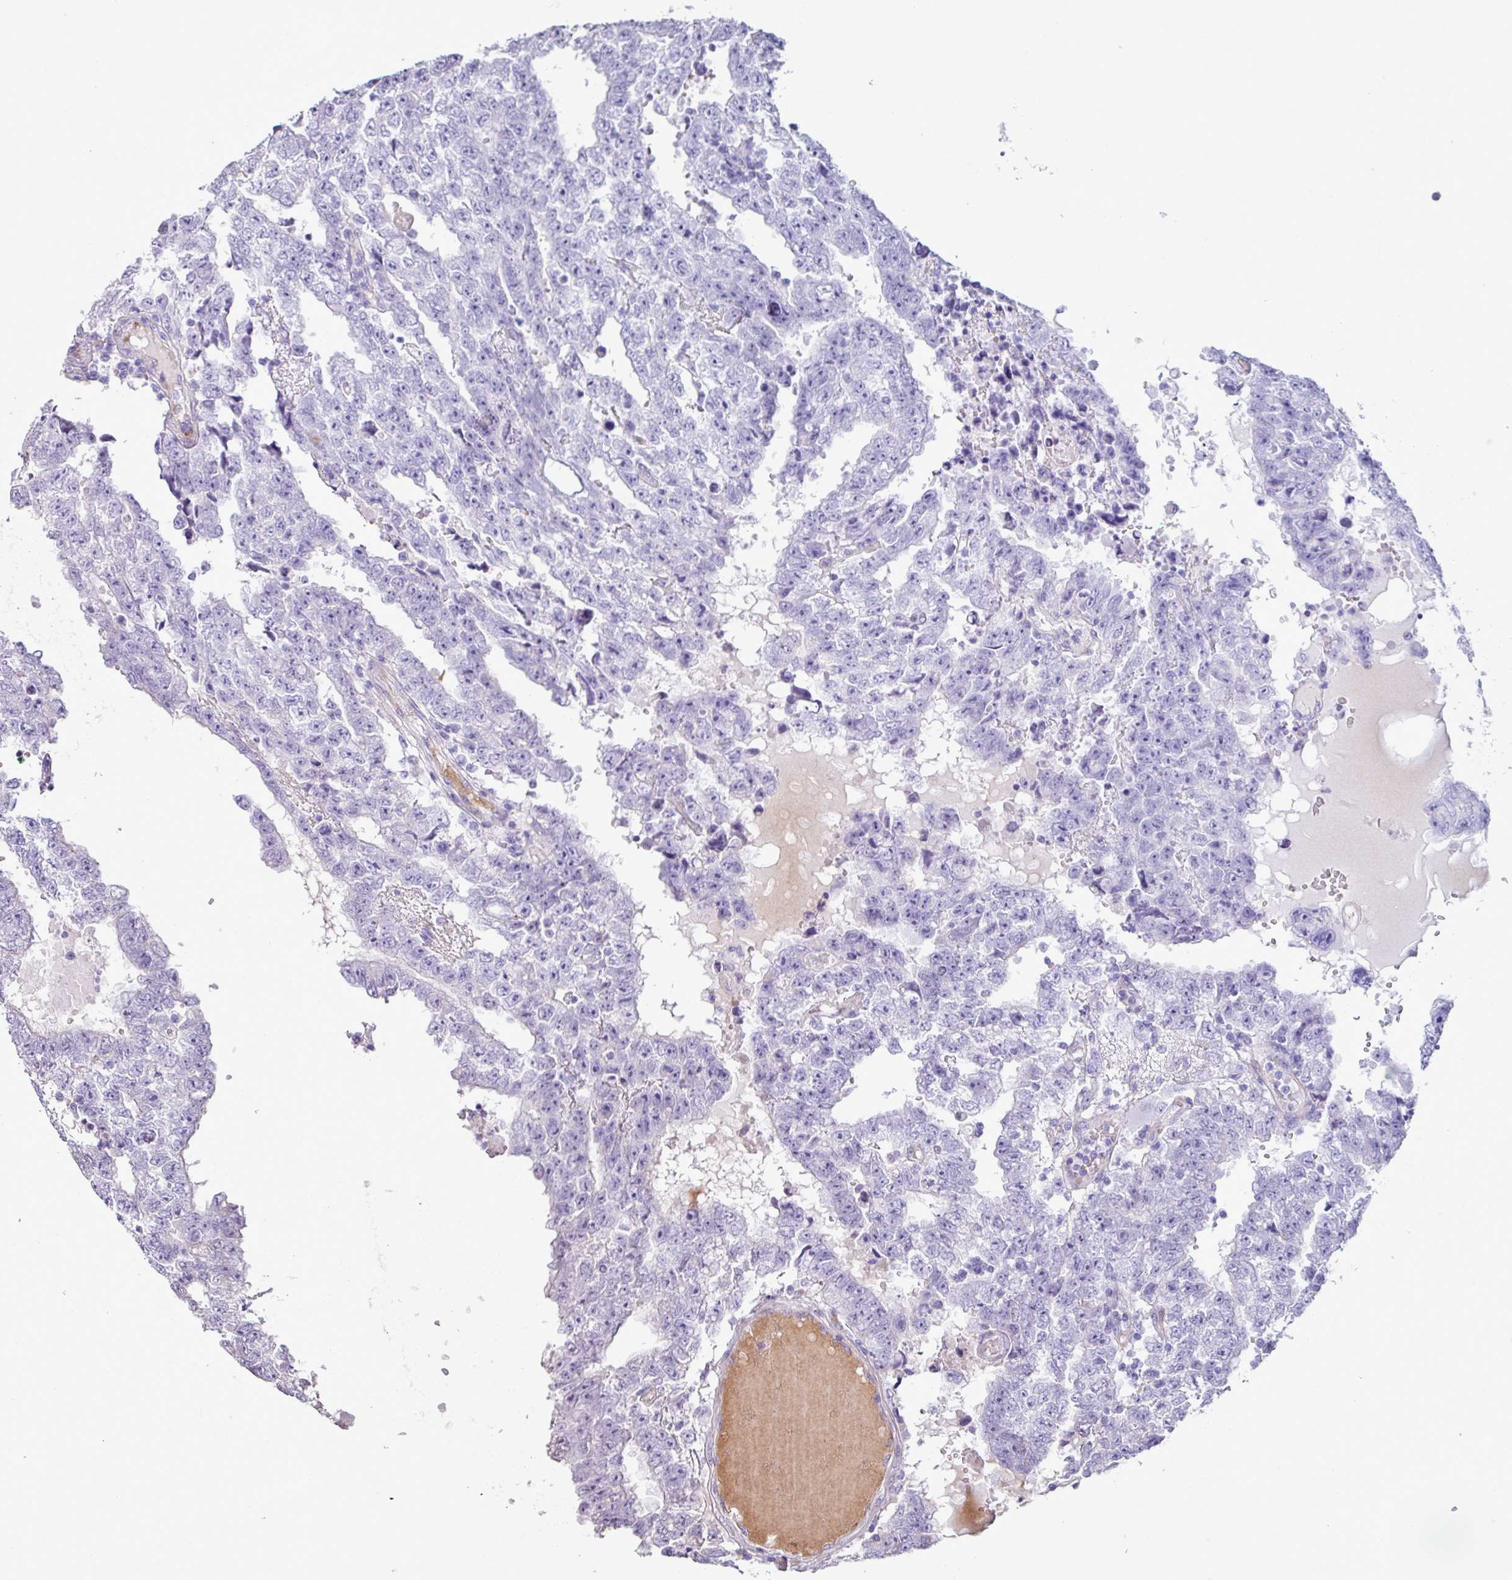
{"staining": {"intensity": "negative", "quantity": "none", "location": "none"}, "tissue": "testis cancer", "cell_type": "Tumor cells", "image_type": "cancer", "snomed": [{"axis": "morphology", "description": "Carcinoma, Embryonal, NOS"}, {"axis": "topography", "description": "Testis"}], "caption": "The image reveals no staining of tumor cells in testis cancer.", "gene": "PPP1R35", "patient": {"sex": "male", "age": 25}}